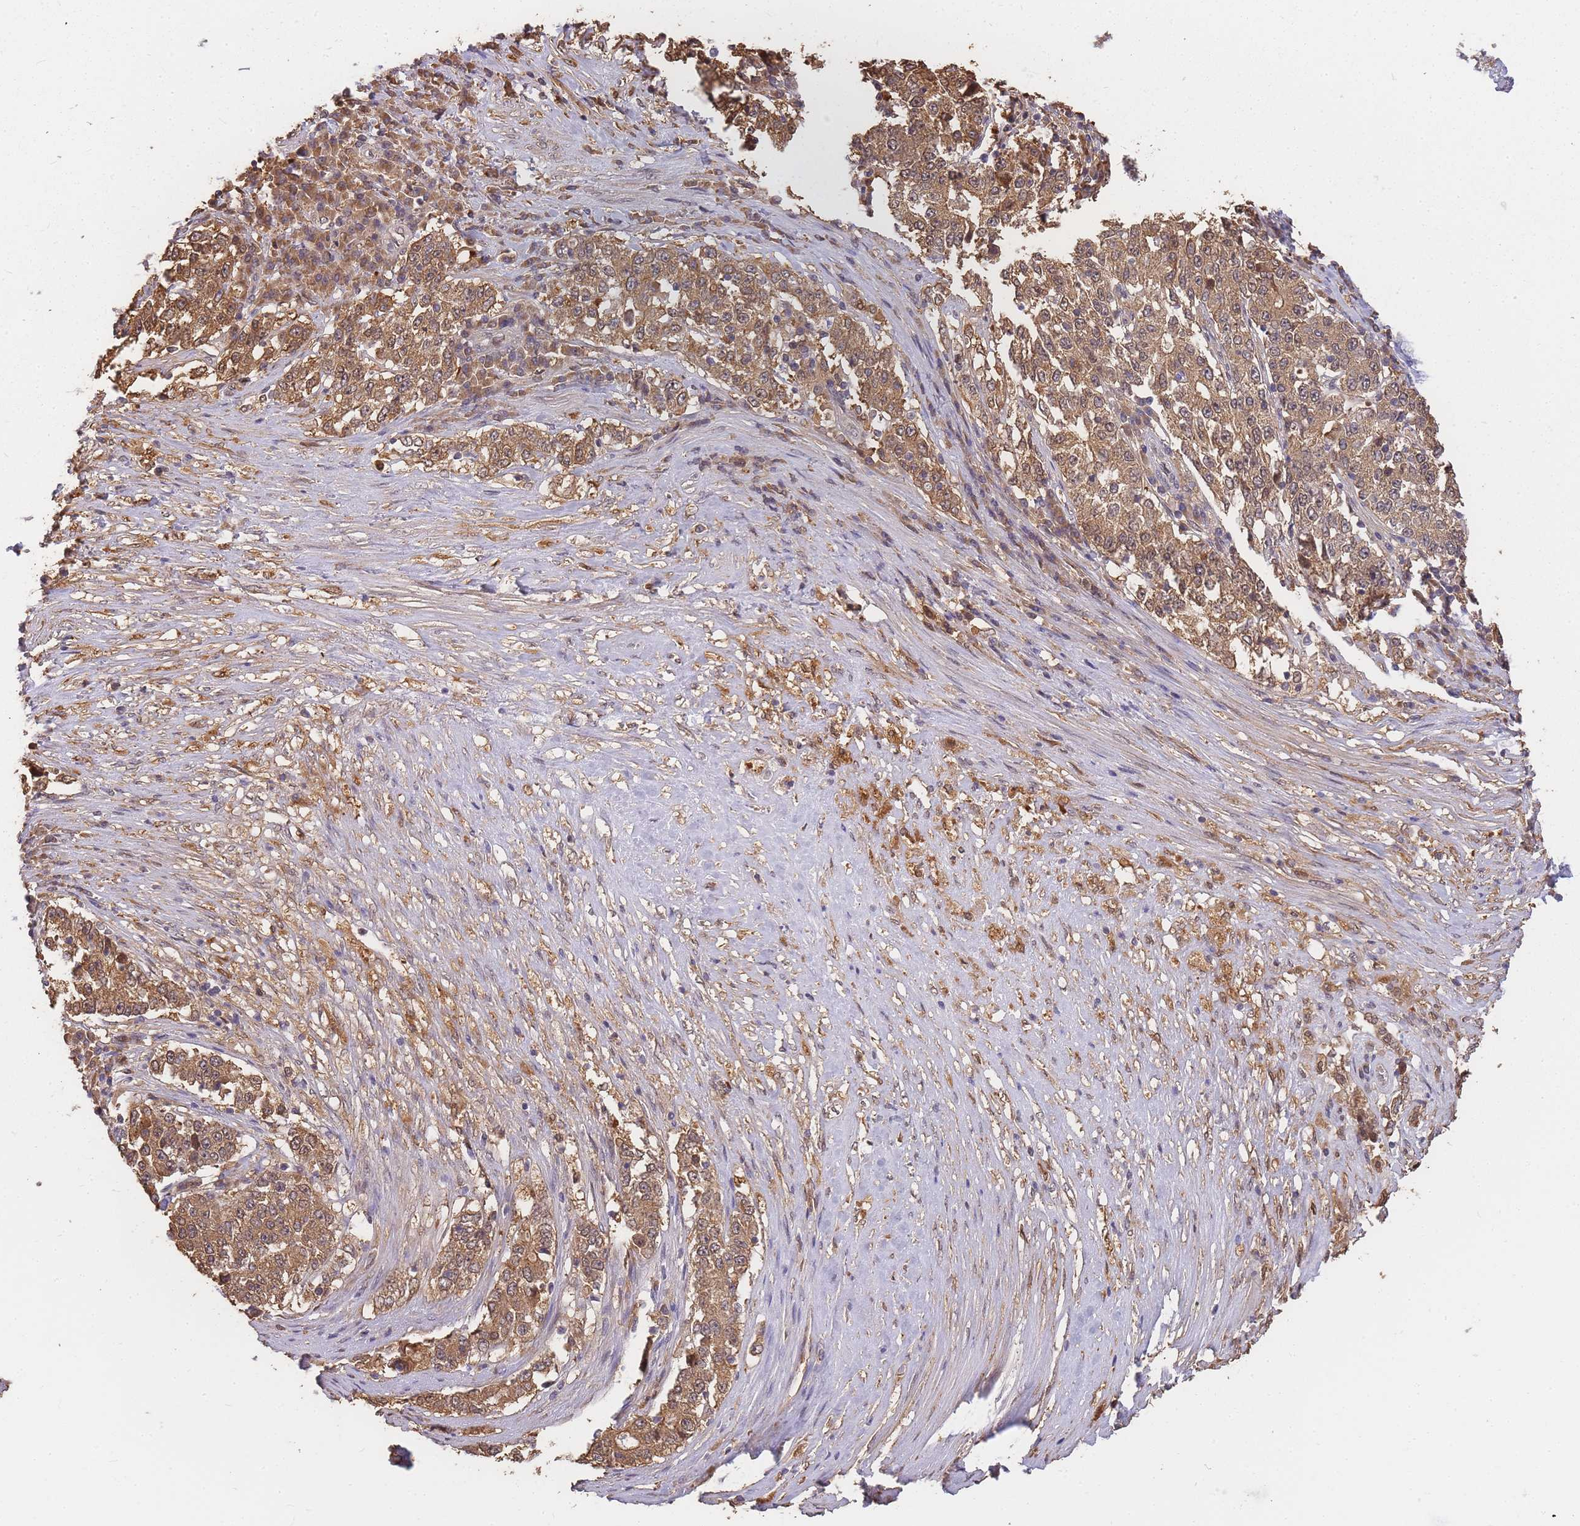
{"staining": {"intensity": "moderate", "quantity": ">75%", "location": "cytoplasmic/membranous,nuclear"}, "tissue": "stomach cancer", "cell_type": "Tumor cells", "image_type": "cancer", "snomed": [{"axis": "morphology", "description": "Adenocarcinoma, NOS"}, {"axis": "topography", "description": "Stomach"}], "caption": "DAB immunohistochemical staining of human adenocarcinoma (stomach) demonstrates moderate cytoplasmic/membranous and nuclear protein positivity in about >75% of tumor cells.", "gene": "CDKN2AIPNL", "patient": {"sex": "male", "age": 59}}